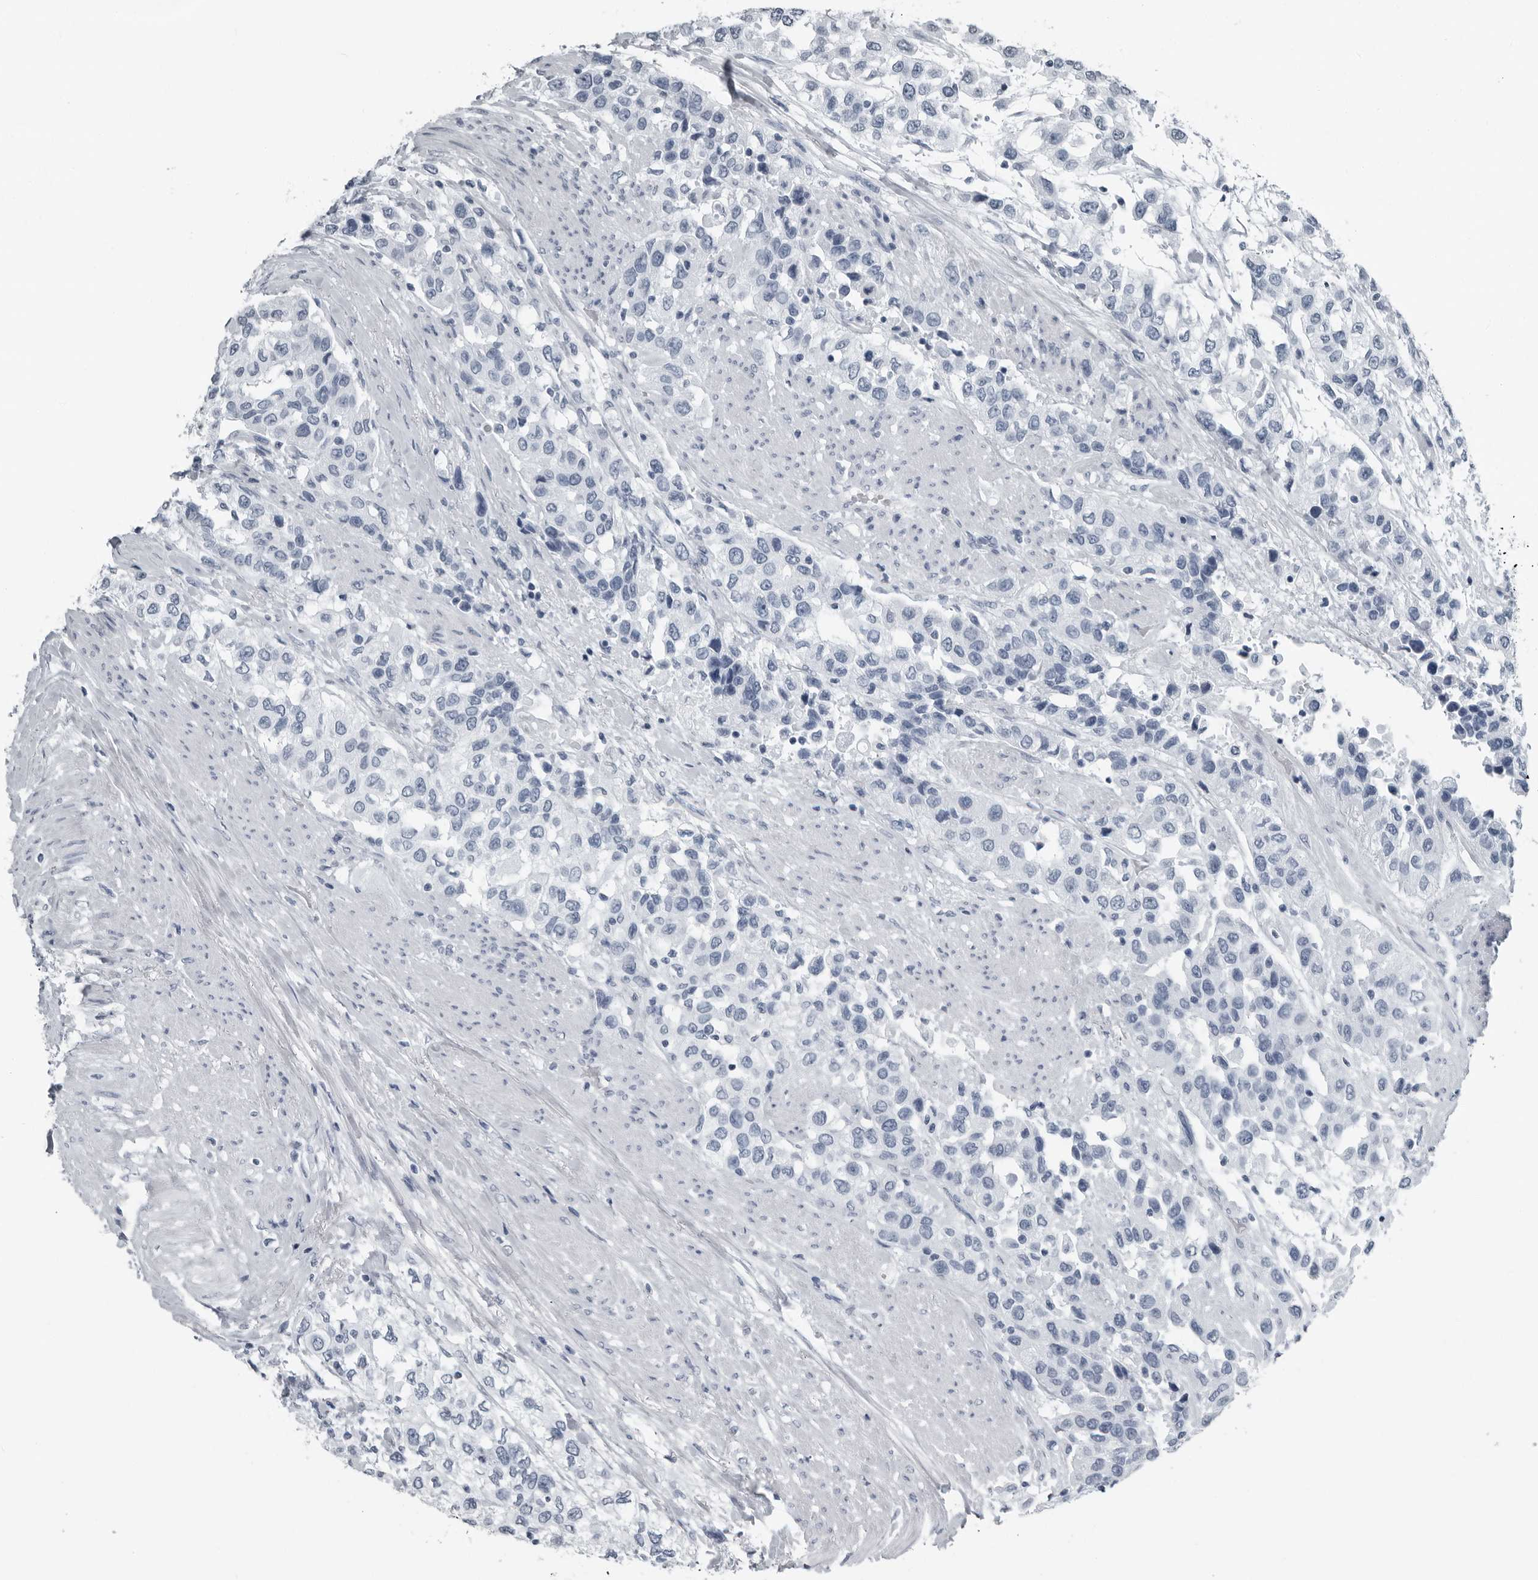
{"staining": {"intensity": "negative", "quantity": "none", "location": "none"}, "tissue": "urothelial cancer", "cell_type": "Tumor cells", "image_type": "cancer", "snomed": [{"axis": "morphology", "description": "Urothelial carcinoma, High grade"}, {"axis": "topography", "description": "Urinary bladder"}], "caption": "Immunohistochemical staining of urothelial cancer reveals no significant positivity in tumor cells.", "gene": "PRSS1", "patient": {"sex": "female", "age": 80}}